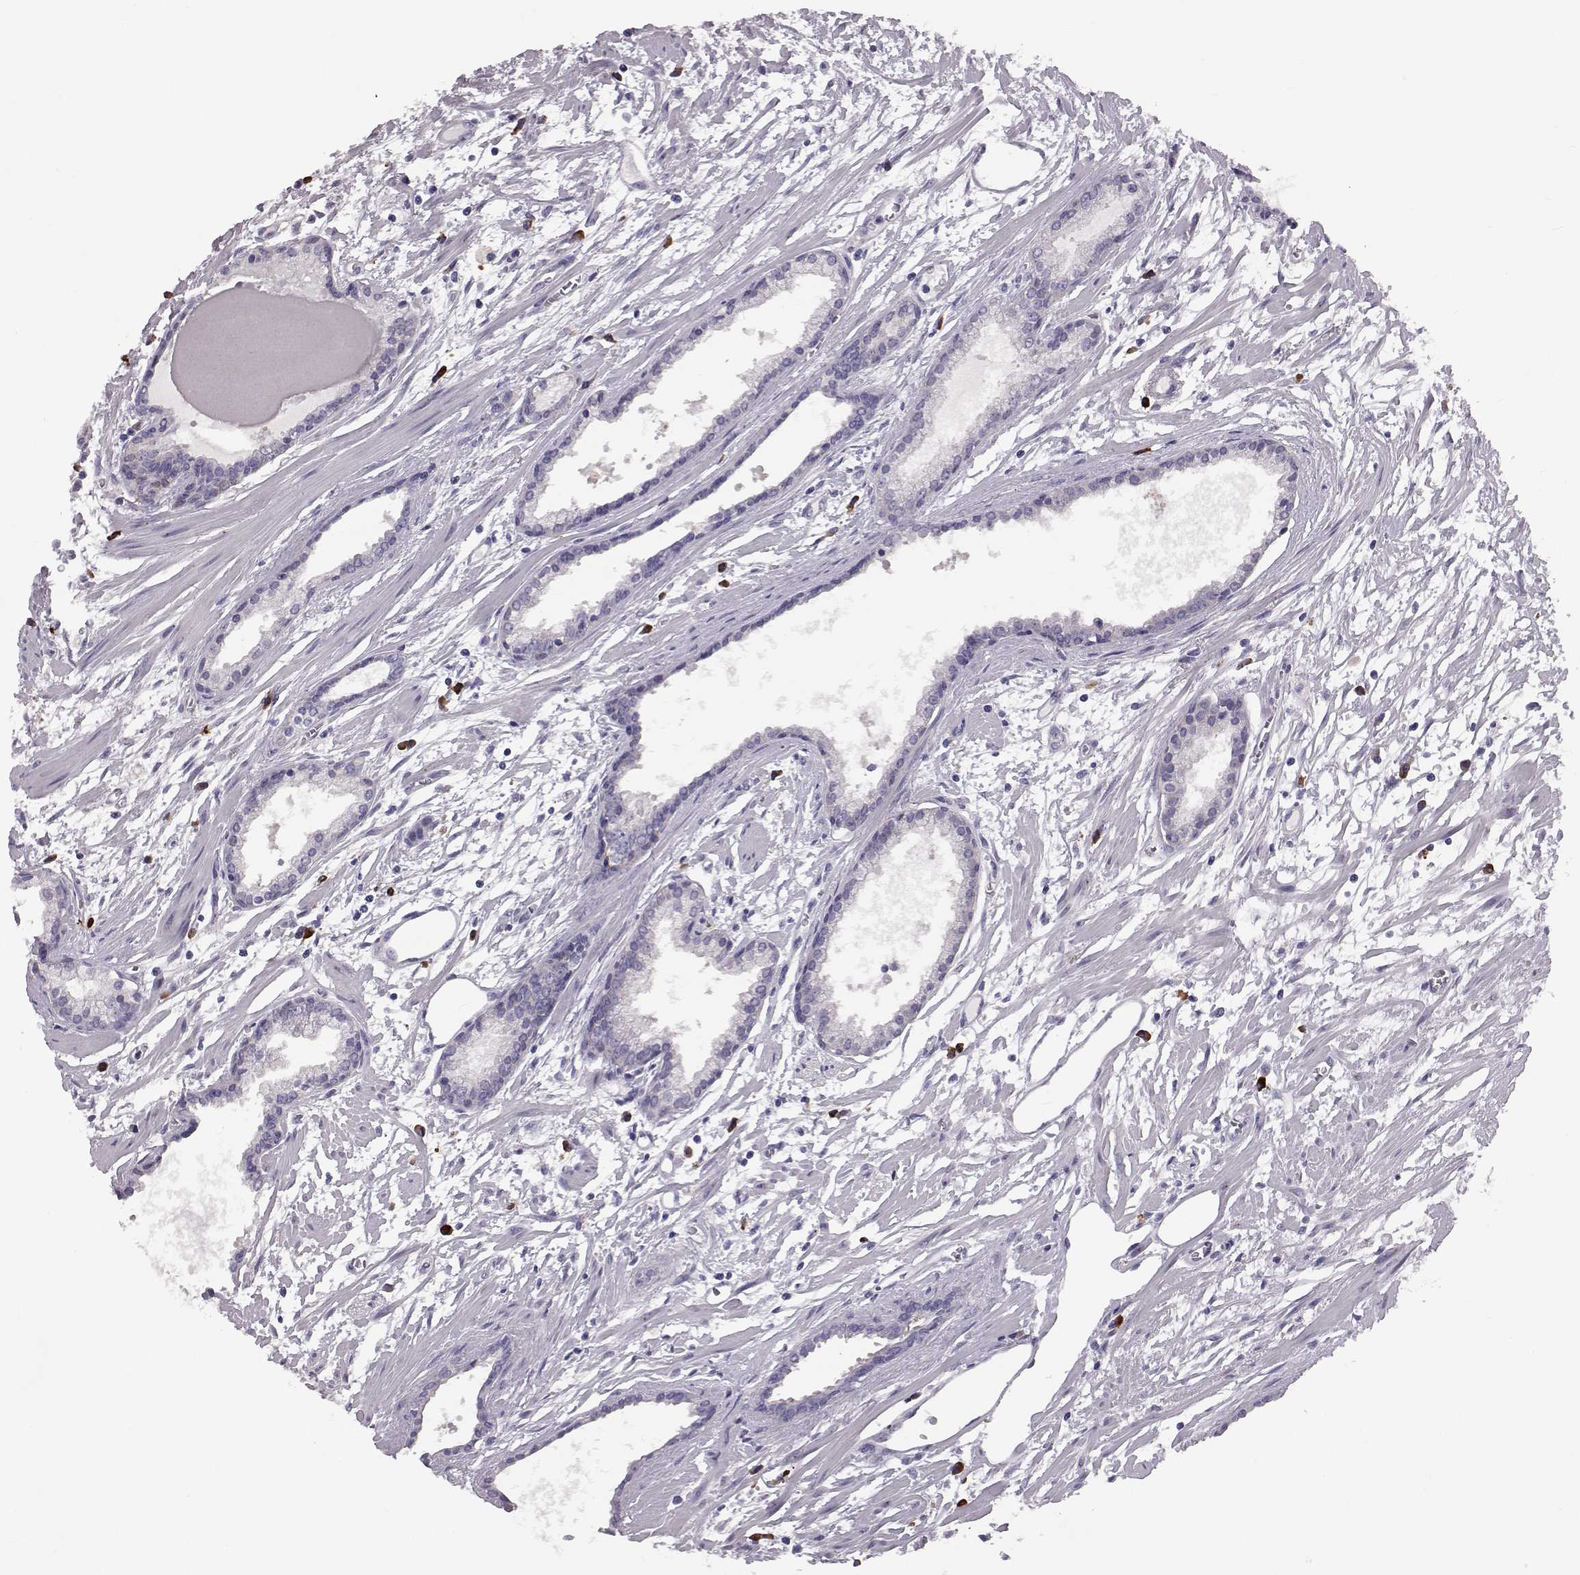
{"staining": {"intensity": "negative", "quantity": "none", "location": "none"}, "tissue": "prostate cancer", "cell_type": "Tumor cells", "image_type": "cancer", "snomed": [{"axis": "morphology", "description": "Adenocarcinoma, High grade"}, {"axis": "topography", "description": "Prostate"}], "caption": "DAB (3,3'-diaminobenzidine) immunohistochemical staining of human adenocarcinoma (high-grade) (prostate) demonstrates no significant expression in tumor cells.", "gene": "ADGRG5", "patient": {"sex": "male", "age": 68}}